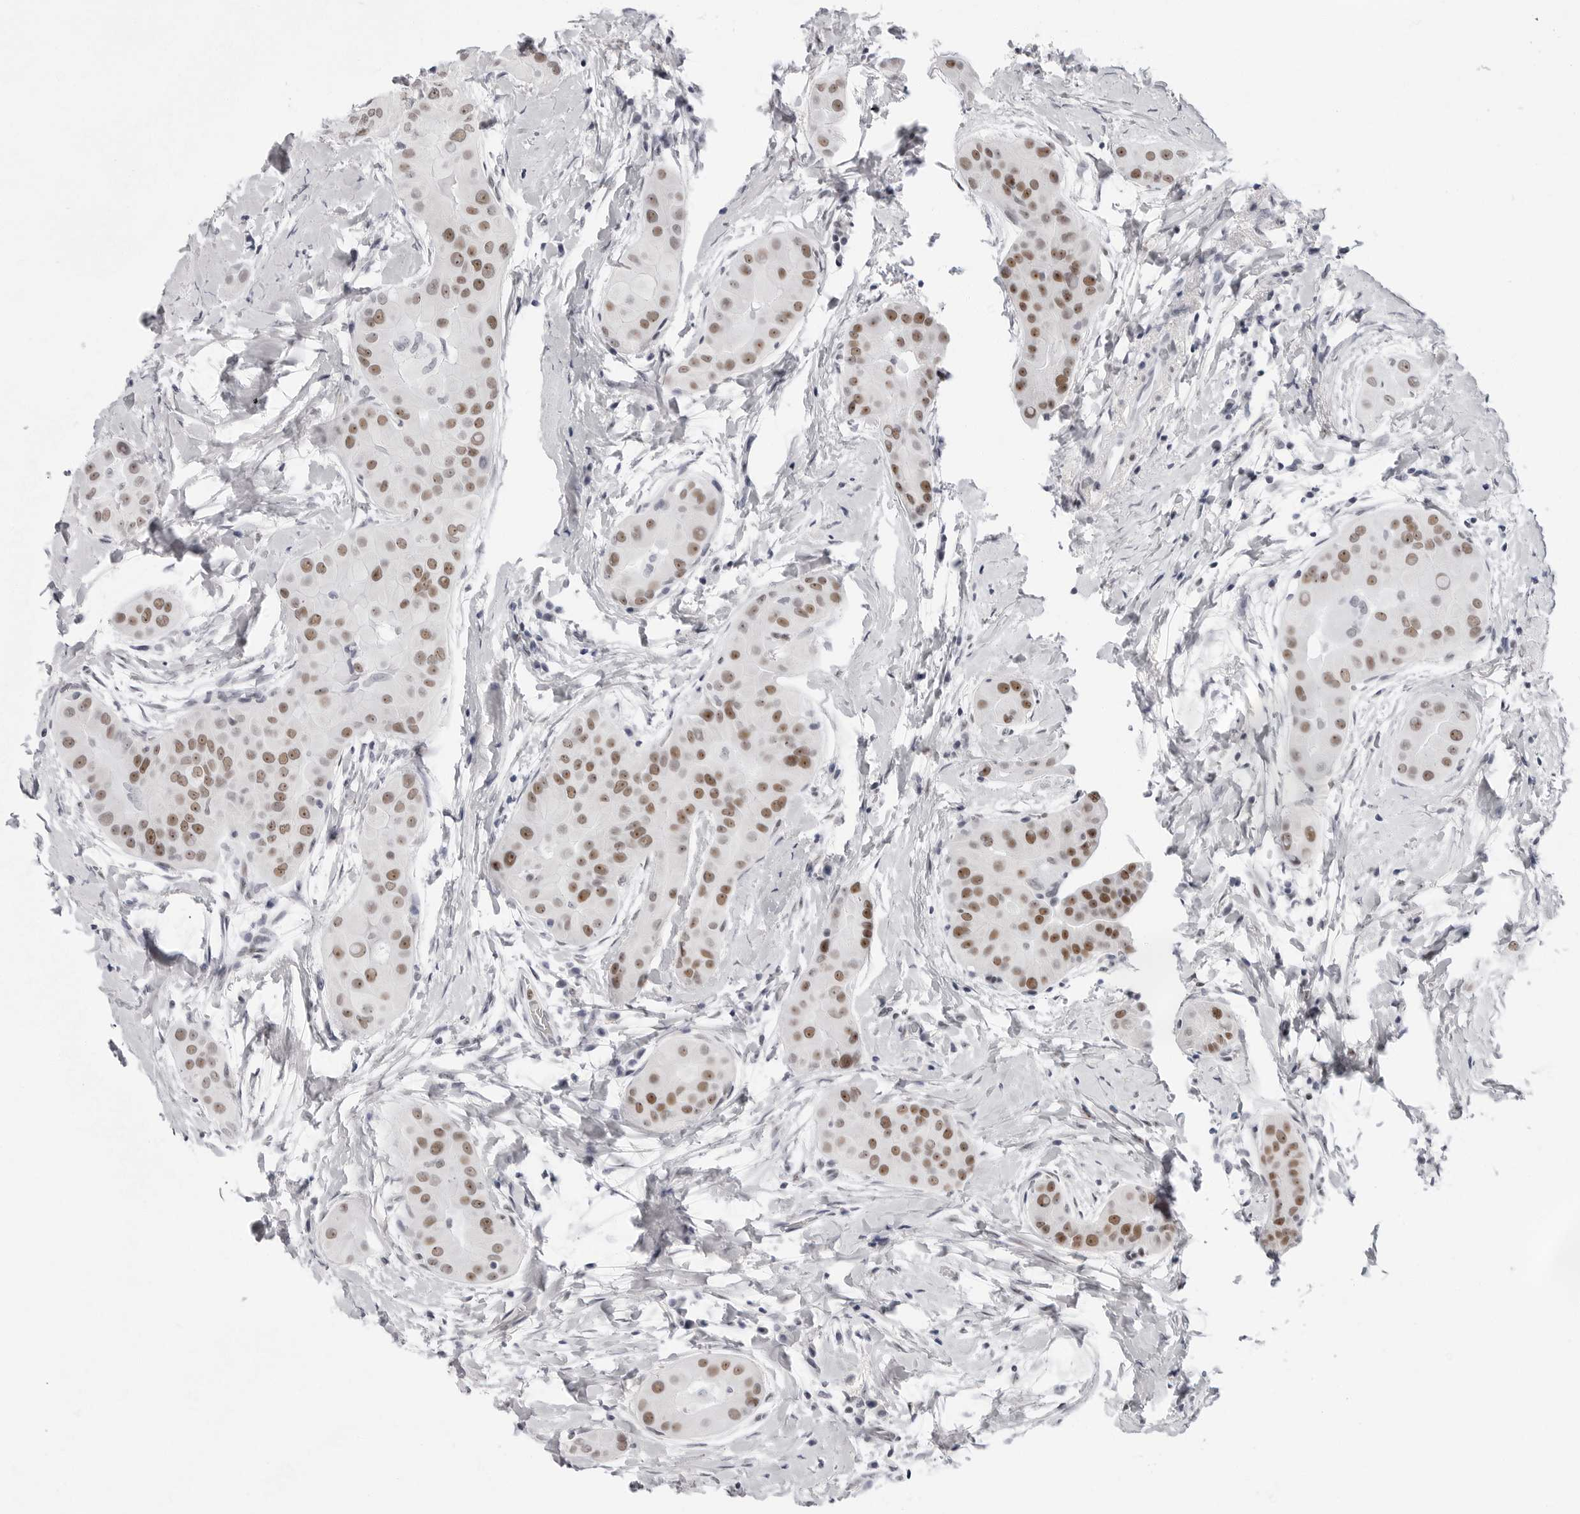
{"staining": {"intensity": "moderate", "quantity": ">75%", "location": "nuclear"}, "tissue": "thyroid cancer", "cell_type": "Tumor cells", "image_type": "cancer", "snomed": [{"axis": "morphology", "description": "Papillary adenocarcinoma, NOS"}, {"axis": "topography", "description": "Thyroid gland"}], "caption": "Papillary adenocarcinoma (thyroid) was stained to show a protein in brown. There is medium levels of moderate nuclear positivity in approximately >75% of tumor cells.", "gene": "VEZF1", "patient": {"sex": "male", "age": 33}}